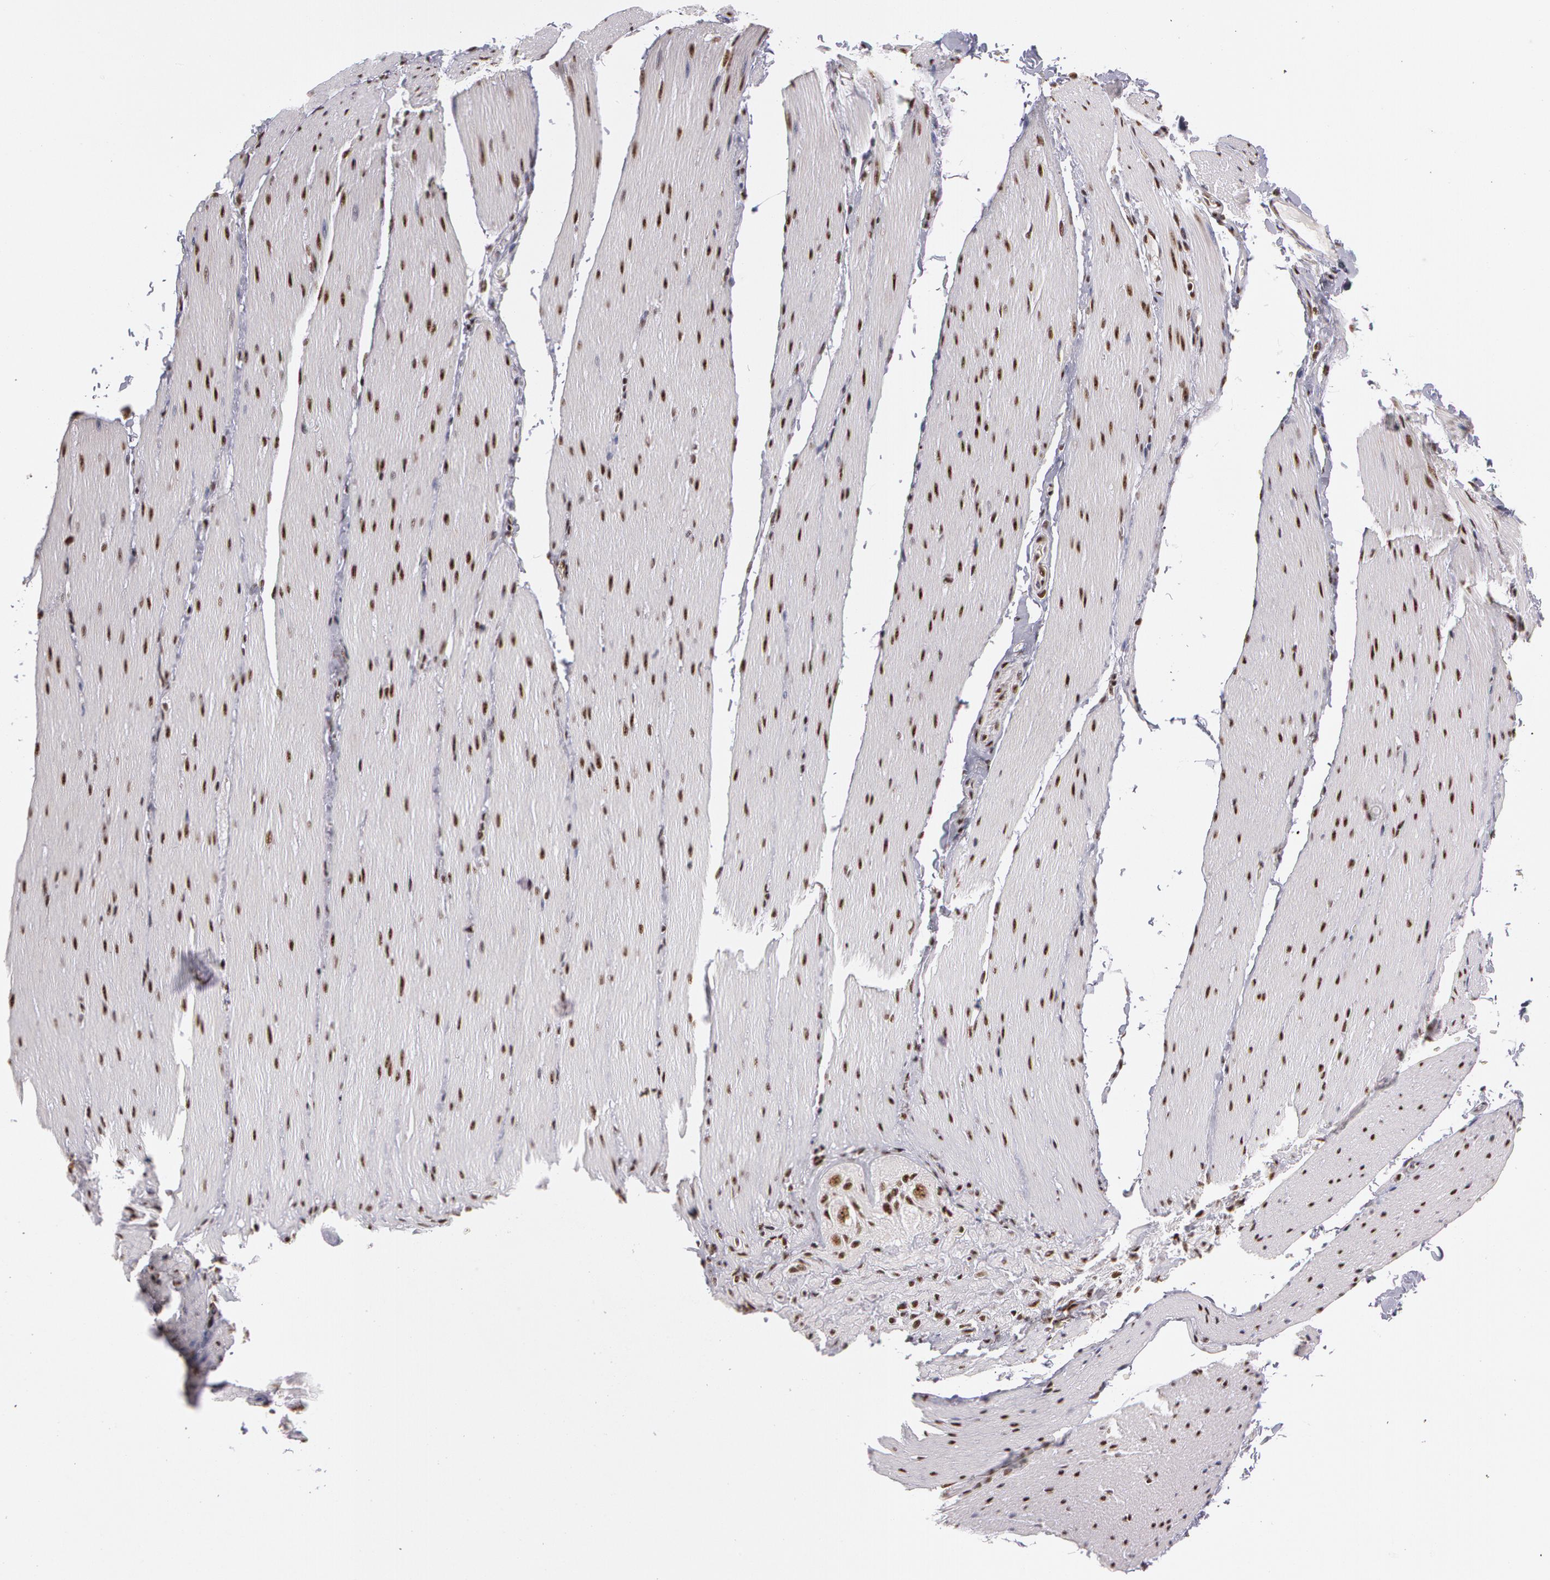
{"staining": {"intensity": "moderate", "quantity": ">75%", "location": "nuclear"}, "tissue": "smooth muscle", "cell_type": "Smooth muscle cells", "image_type": "normal", "snomed": [{"axis": "morphology", "description": "Normal tissue, NOS"}, {"axis": "topography", "description": "Duodenum"}], "caption": "This image shows normal smooth muscle stained with immunohistochemistry (IHC) to label a protein in brown. The nuclear of smooth muscle cells show moderate positivity for the protein. Nuclei are counter-stained blue.", "gene": "PNN", "patient": {"sex": "male", "age": 63}}